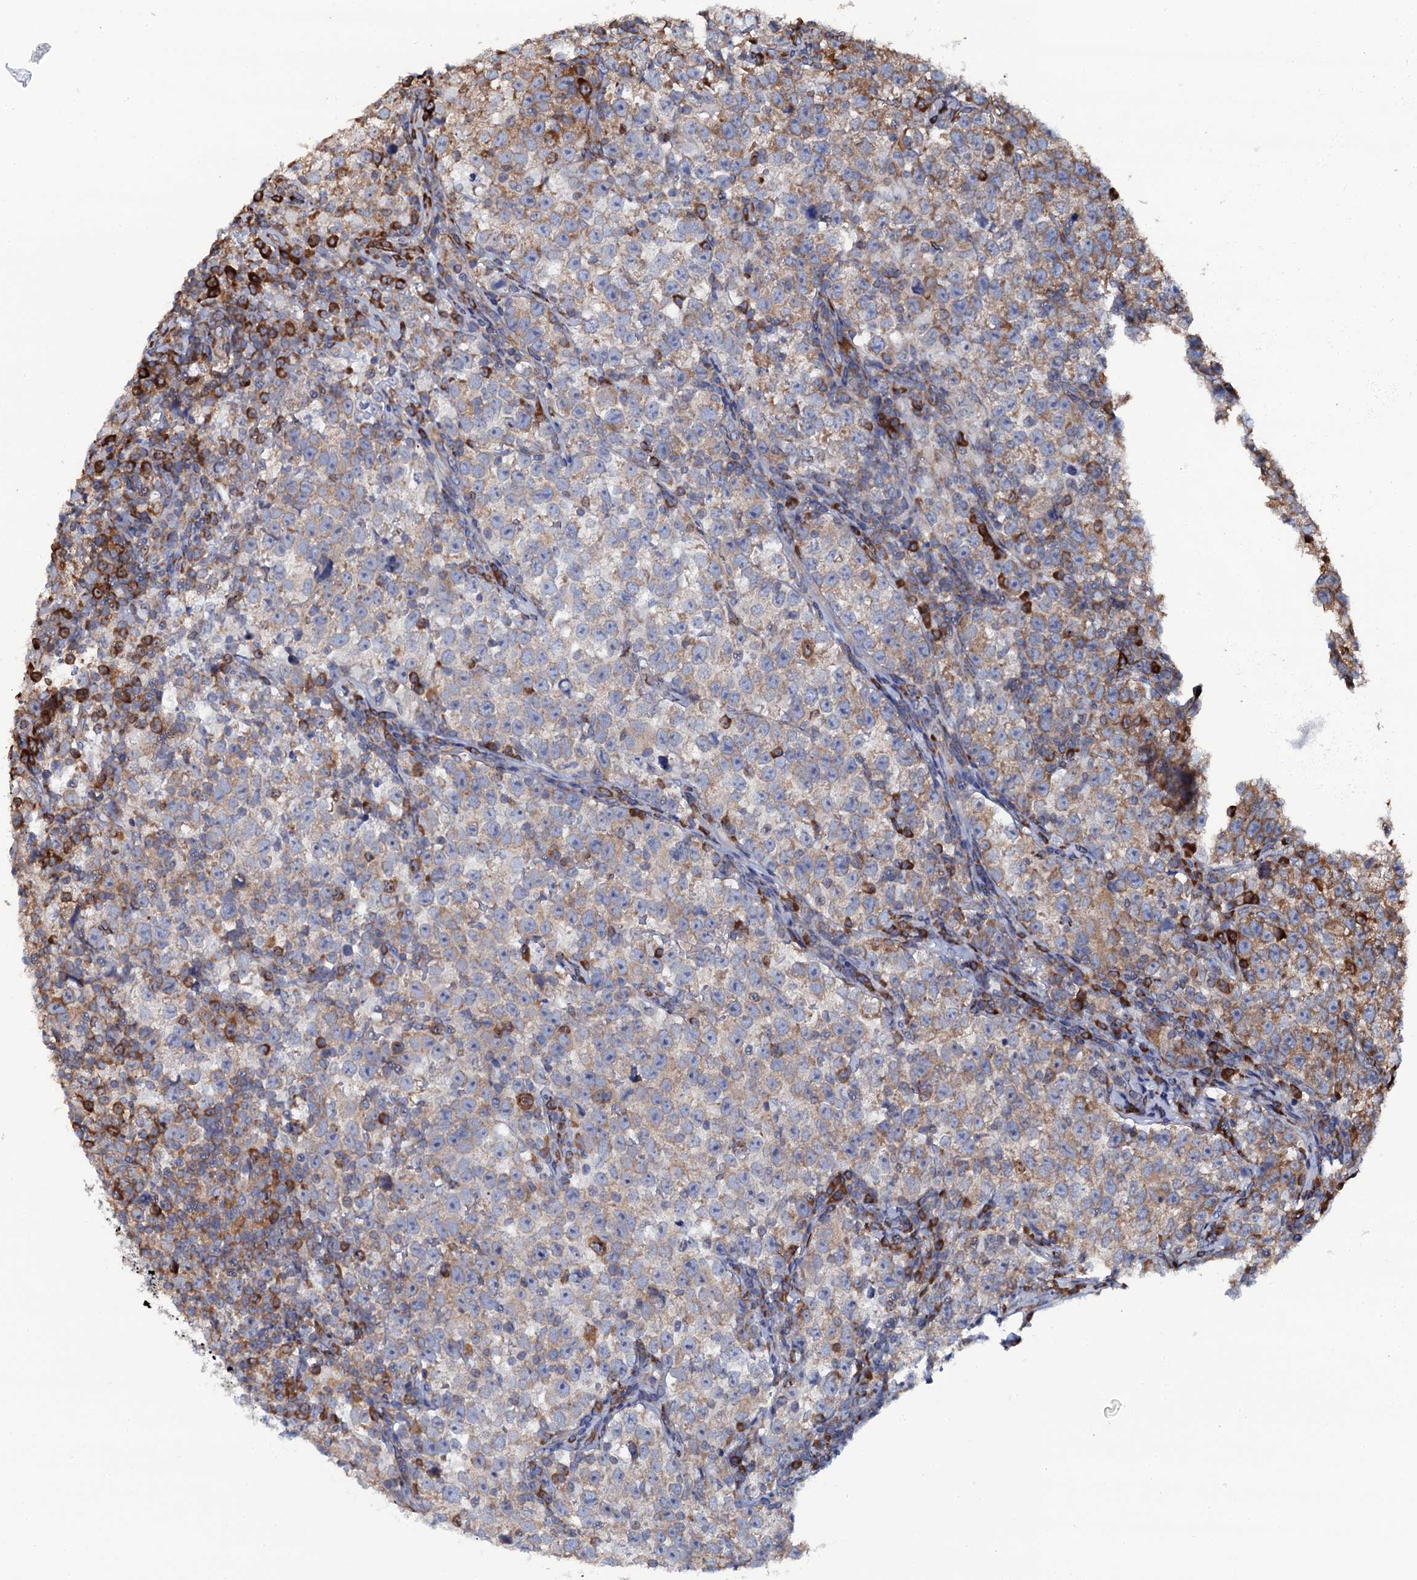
{"staining": {"intensity": "moderate", "quantity": "<25%", "location": "cytoplasmic/membranous"}, "tissue": "testis cancer", "cell_type": "Tumor cells", "image_type": "cancer", "snomed": [{"axis": "morphology", "description": "Normal tissue, NOS"}, {"axis": "morphology", "description": "Seminoma, NOS"}, {"axis": "topography", "description": "Testis"}], "caption": "A brown stain shows moderate cytoplasmic/membranous staining of a protein in human testis cancer tumor cells.", "gene": "SPTY2D1", "patient": {"sex": "male", "age": 43}}